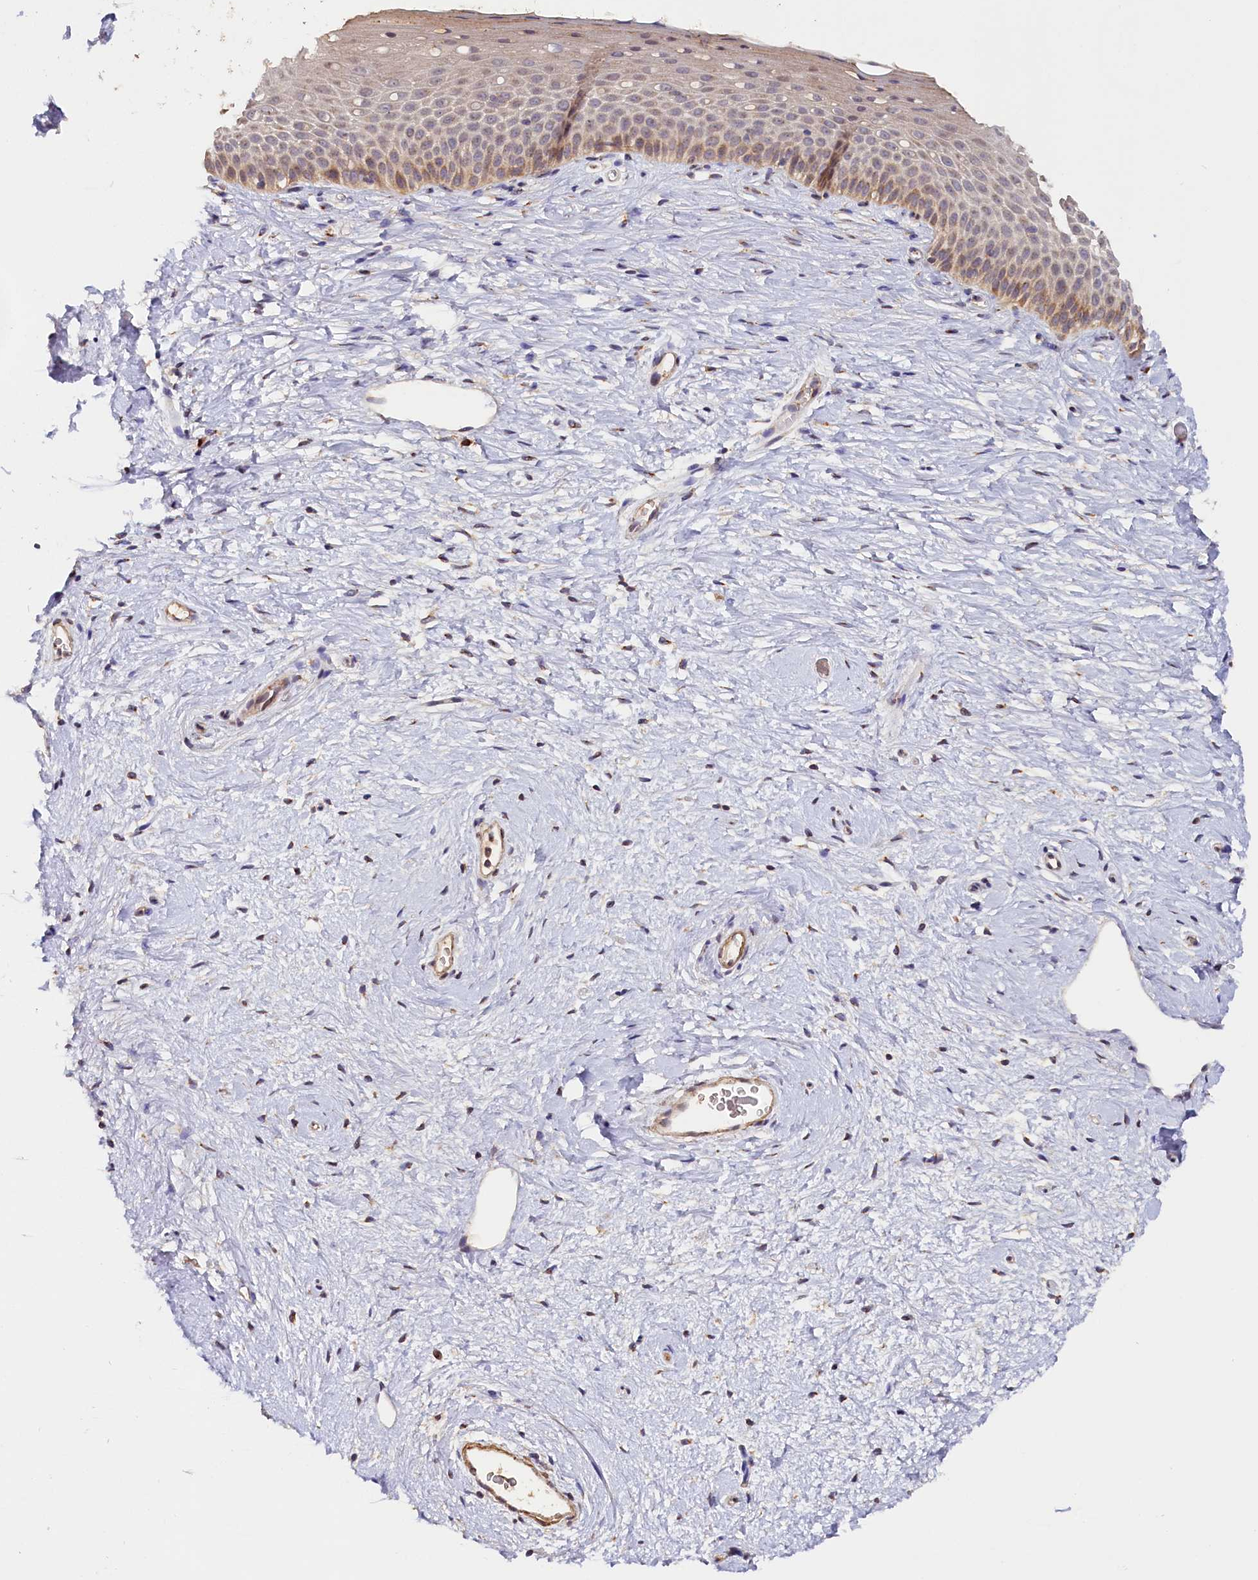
{"staining": {"intensity": "moderate", "quantity": ">75%", "location": "cytoplasmic/membranous"}, "tissue": "cervix", "cell_type": "Glandular cells", "image_type": "normal", "snomed": [{"axis": "morphology", "description": "Normal tissue, NOS"}, {"axis": "topography", "description": "Cervix"}], "caption": "High-magnification brightfield microscopy of normal cervix stained with DAB (3,3'-diaminobenzidine) (brown) and counterstained with hematoxylin (blue). glandular cells exhibit moderate cytoplasmic/membranous staining is seen in about>75% of cells.", "gene": "TANGO6", "patient": {"sex": "female", "age": 57}}